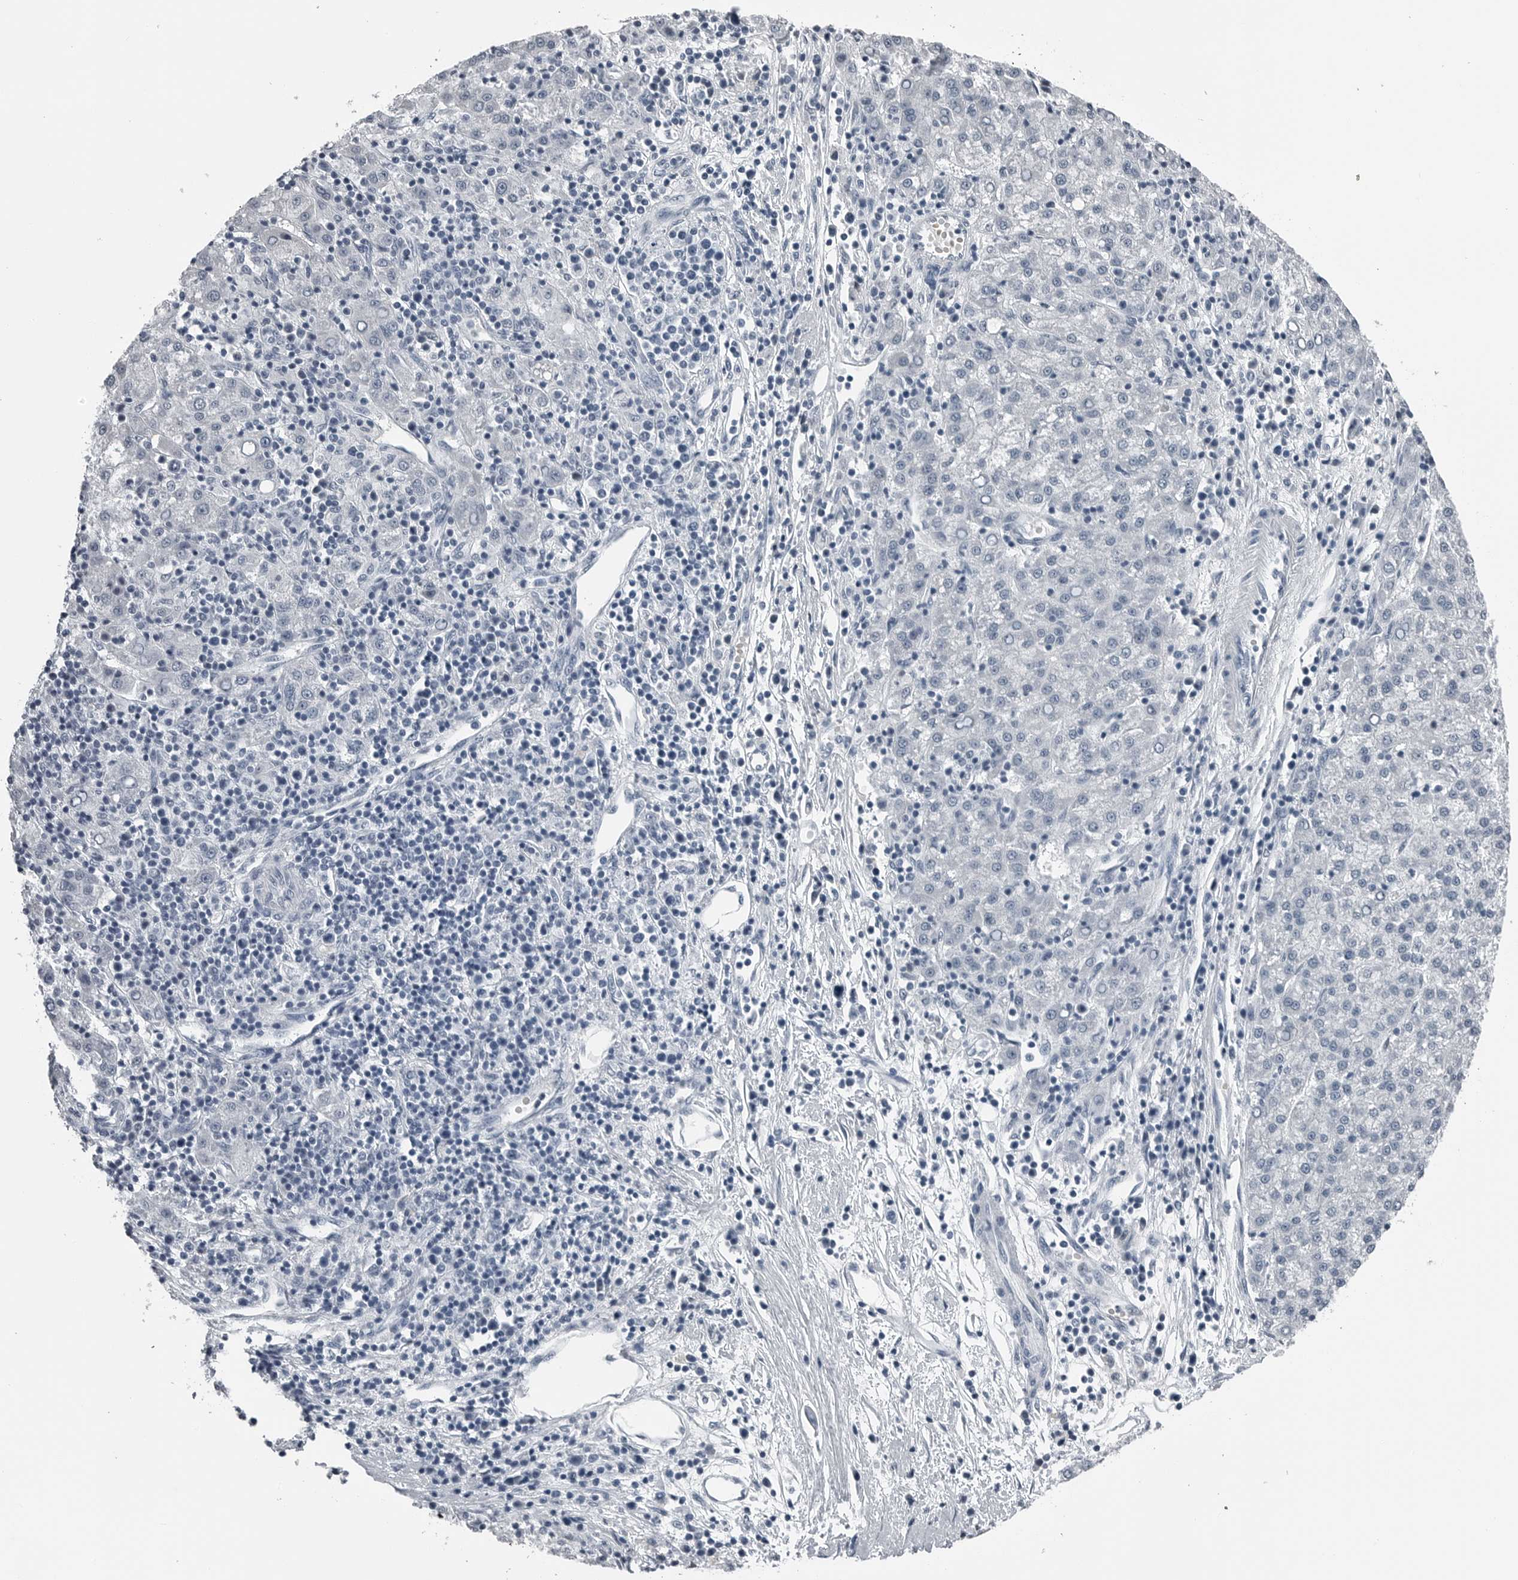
{"staining": {"intensity": "negative", "quantity": "none", "location": "none"}, "tissue": "liver cancer", "cell_type": "Tumor cells", "image_type": "cancer", "snomed": [{"axis": "morphology", "description": "Carcinoma, Hepatocellular, NOS"}, {"axis": "topography", "description": "Liver"}], "caption": "This is a histopathology image of immunohistochemistry staining of liver cancer (hepatocellular carcinoma), which shows no staining in tumor cells.", "gene": "SPINK1", "patient": {"sex": "female", "age": 58}}